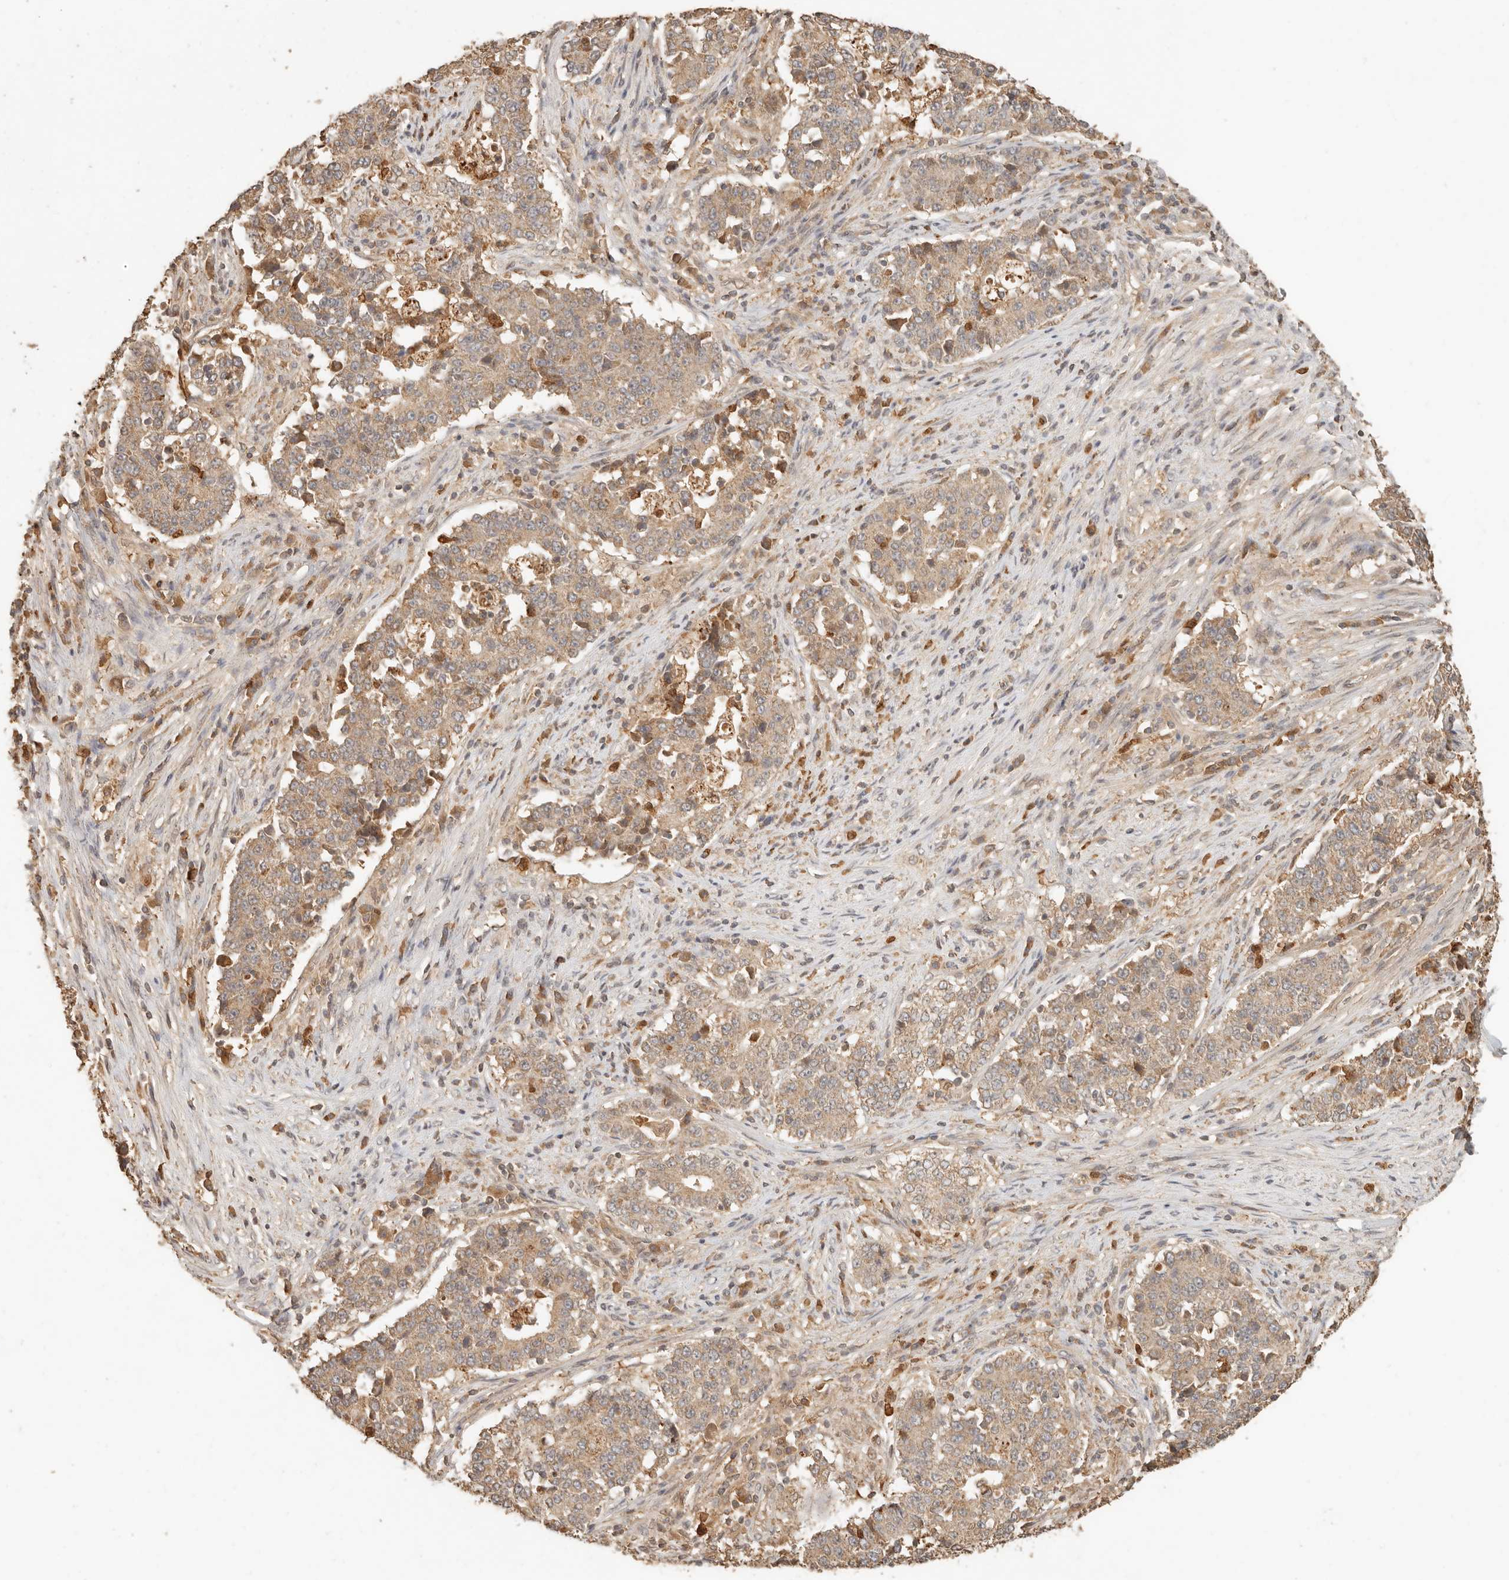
{"staining": {"intensity": "moderate", "quantity": ">75%", "location": "cytoplasmic/membranous"}, "tissue": "stomach cancer", "cell_type": "Tumor cells", "image_type": "cancer", "snomed": [{"axis": "morphology", "description": "Adenocarcinoma, NOS"}, {"axis": "topography", "description": "Stomach"}], "caption": "This is an image of immunohistochemistry staining of stomach cancer, which shows moderate positivity in the cytoplasmic/membranous of tumor cells.", "gene": "INTS11", "patient": {"sex": "male", "age": 59}}